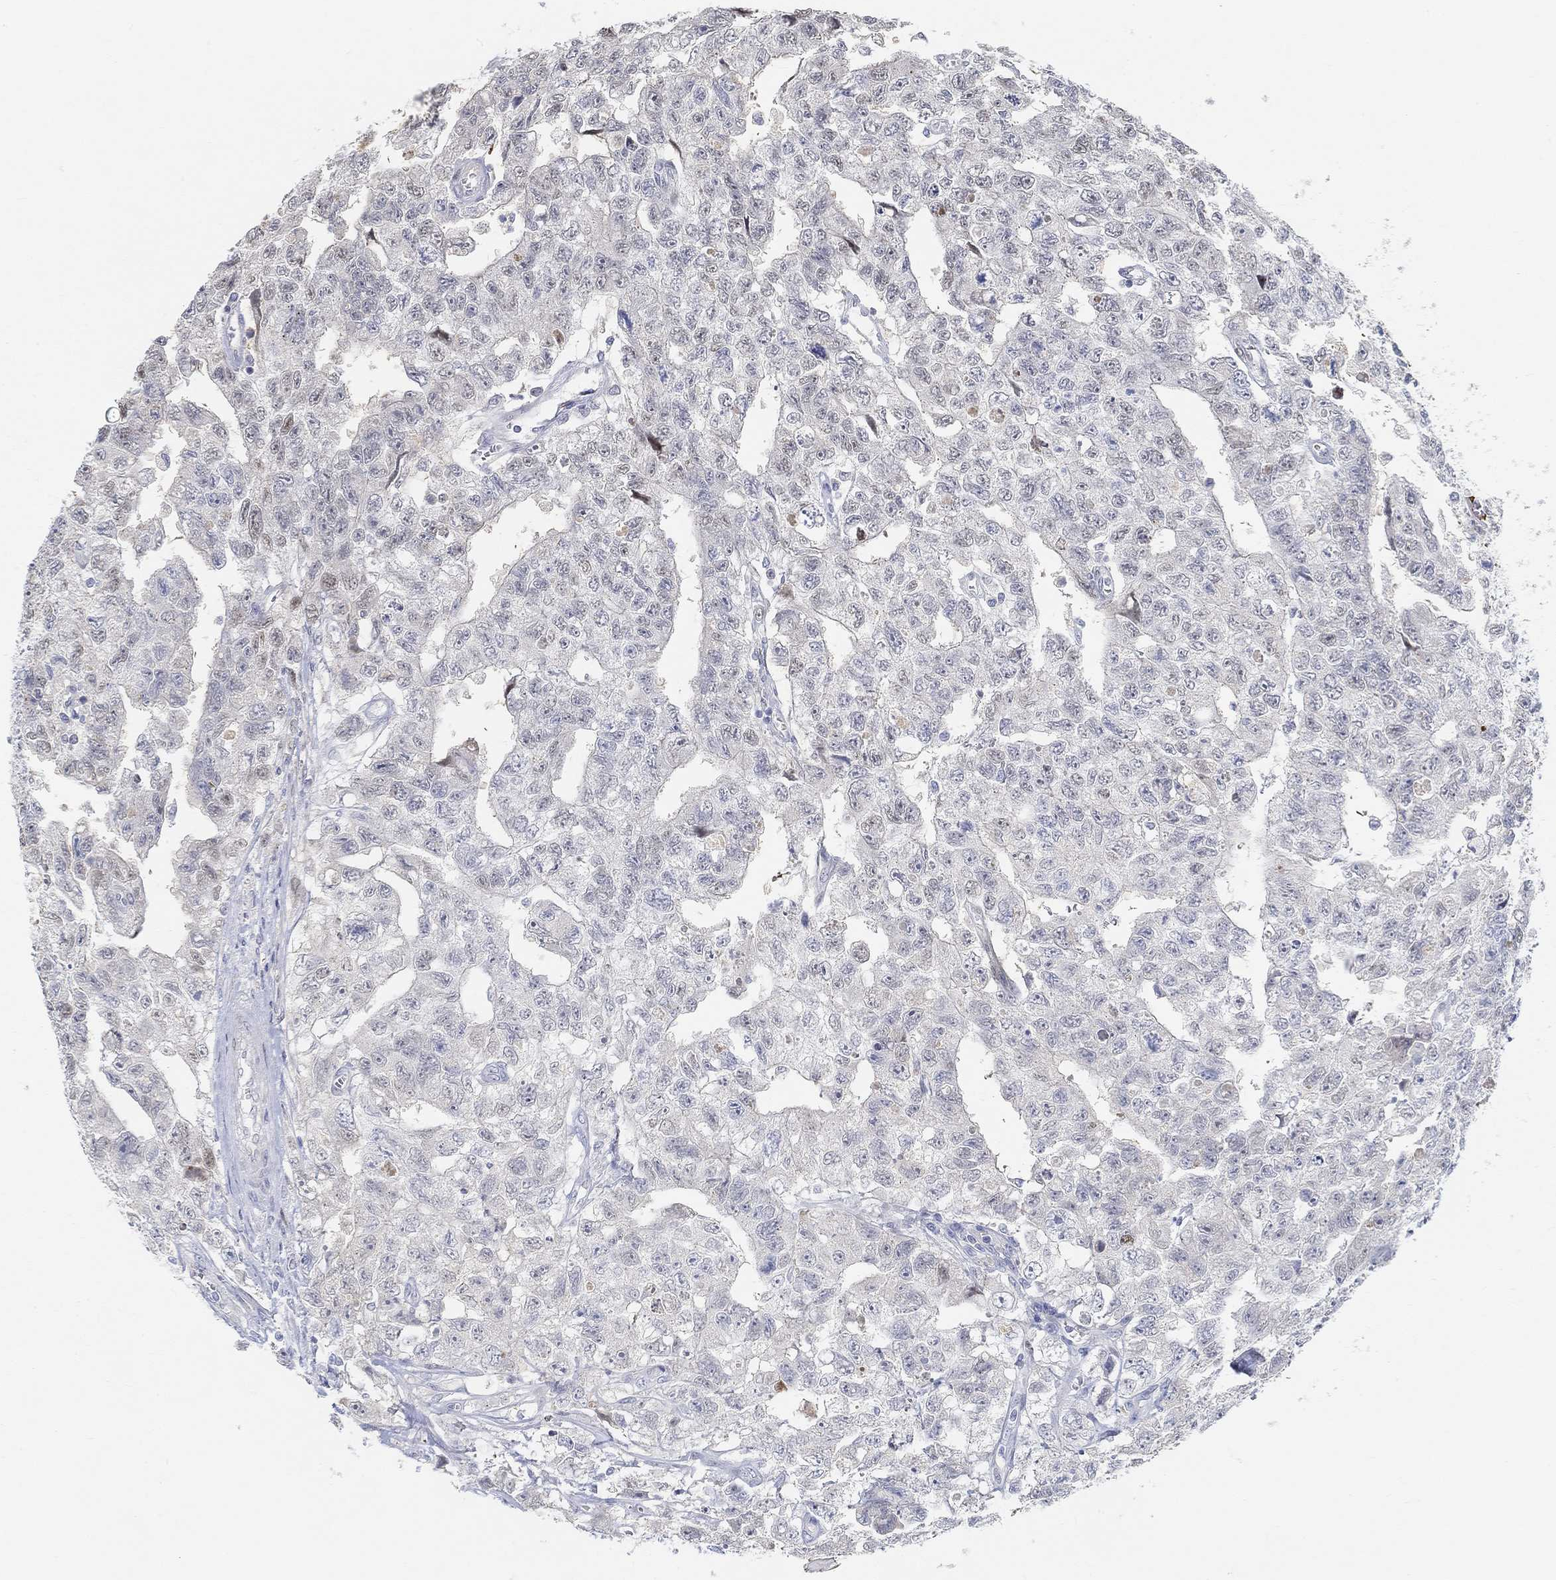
{"staining": {"intensity": "negative", "quantity": "none", "location": "none"}, "tissue": "testis cancer", "cell_type": "Tumor cells", "image_type": "cancer", "snomed": [{"axis": "morphology", "description": "Carcinoma, Embryonal, NOS"}, {"axis": "topography", "description": "Testis"}], "caption": "Human embryonal carcinoma (testis) stained for a protein using immunohistochemistry (IHC) demonstrates no staining in tumor cells.", "gene": "SNTG2", "patient": {"sex": "male", "age": 24}}